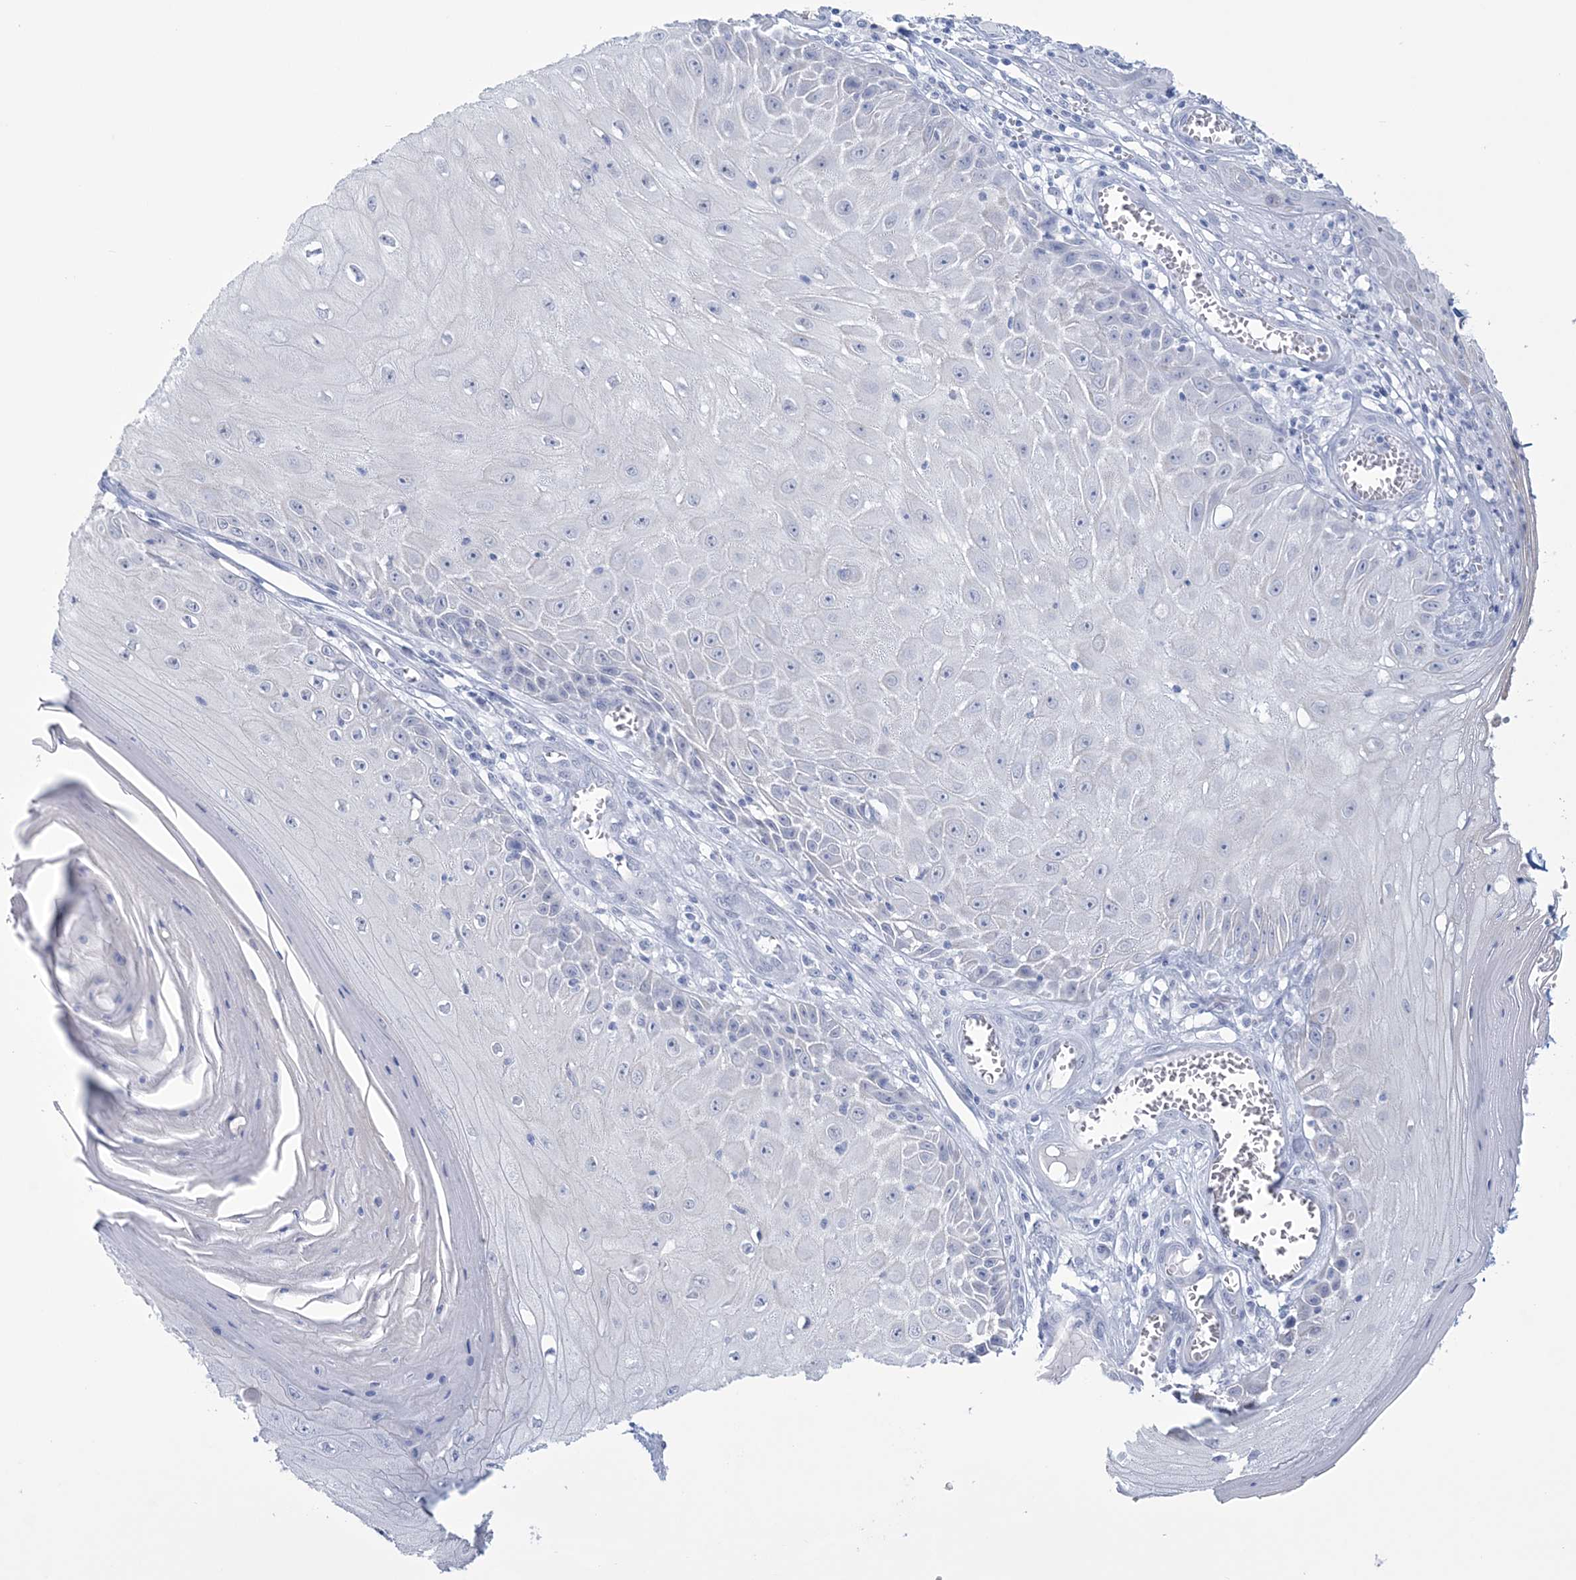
{"staining": {"intensity": "negative", "quantity": "none", "location": "none"}, "tissue": "skin cancer", "cell_type": "Tumor cells", "image_type": "cancer", "snomed": [{"axis": "morphology", "description": "Squamous cell carcinoma, NOS"}, {"axis": "topography", "description": "Skin"}], "caption": "IHC of human skin cancer demonstrates no positivity in tumor cells. (Stains: DAB immunohistochemistry (IHC) with hematoxylin counter stain, Microscopy: brightfield microscopy at high magnification).", "gene": "DPCD", "patient": {"sex": "female", "age": 73}}